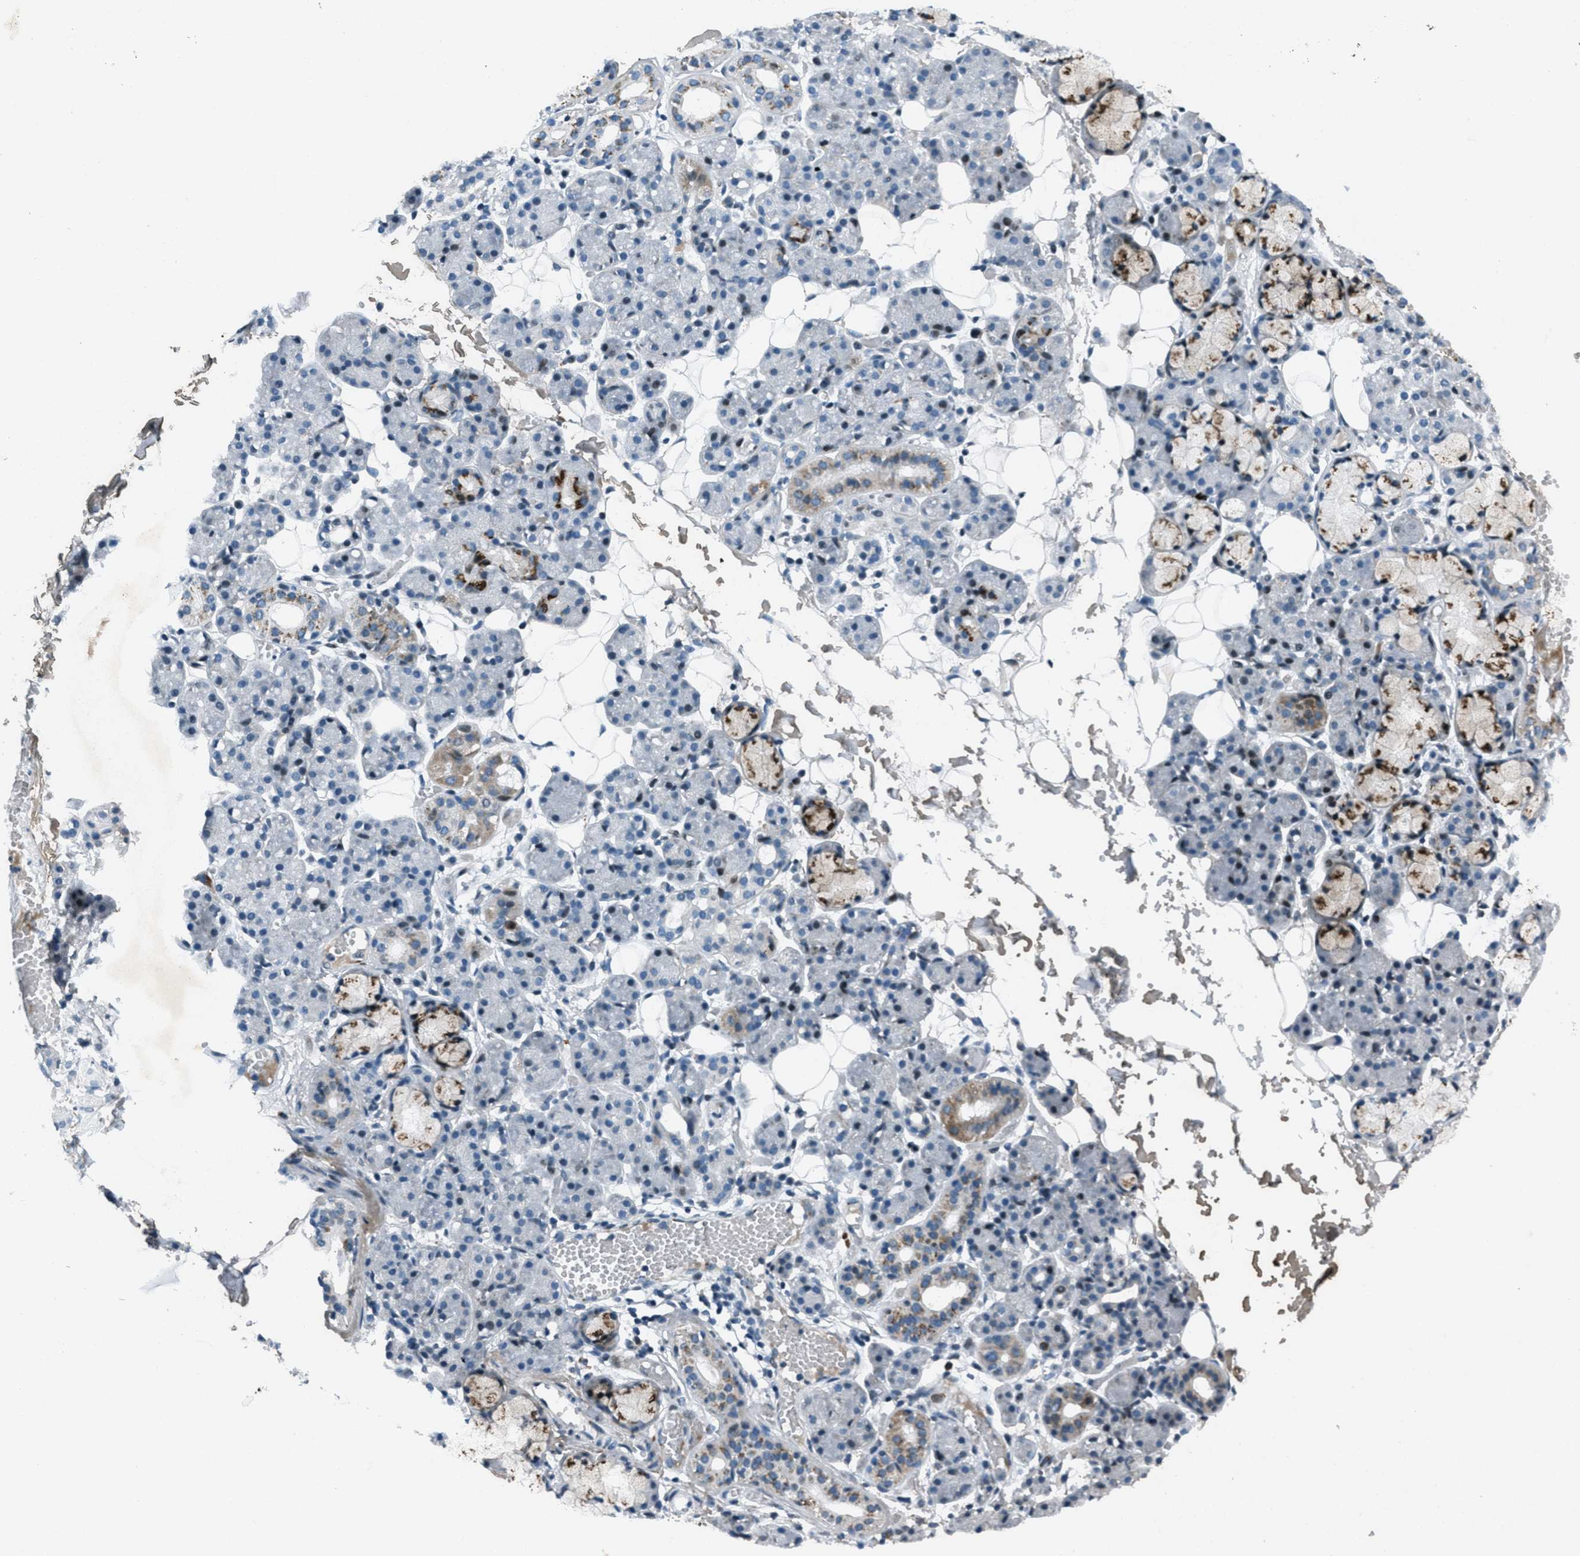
{"staining": {"intensity": "strong", "quantity": "<25%", "location": "cytoplasmic/membranous,nuclear"}, "tissue": "salivary gland", "cell_type": "Glandular cells", "image_type": "normal", "snomed": [{"axis": "morphology", "description": "Normal tissue, NOS"}, {"axis": "topography", "description": "Salivary gland"}], "caption": "Glandular cells demonstrate strong cytoplasmic/membranous,nuclear staining in approximately <25% of cells in benign salivary gland.", "gene": "GPC6", "patient": {"sex": "male", "age": 63}}